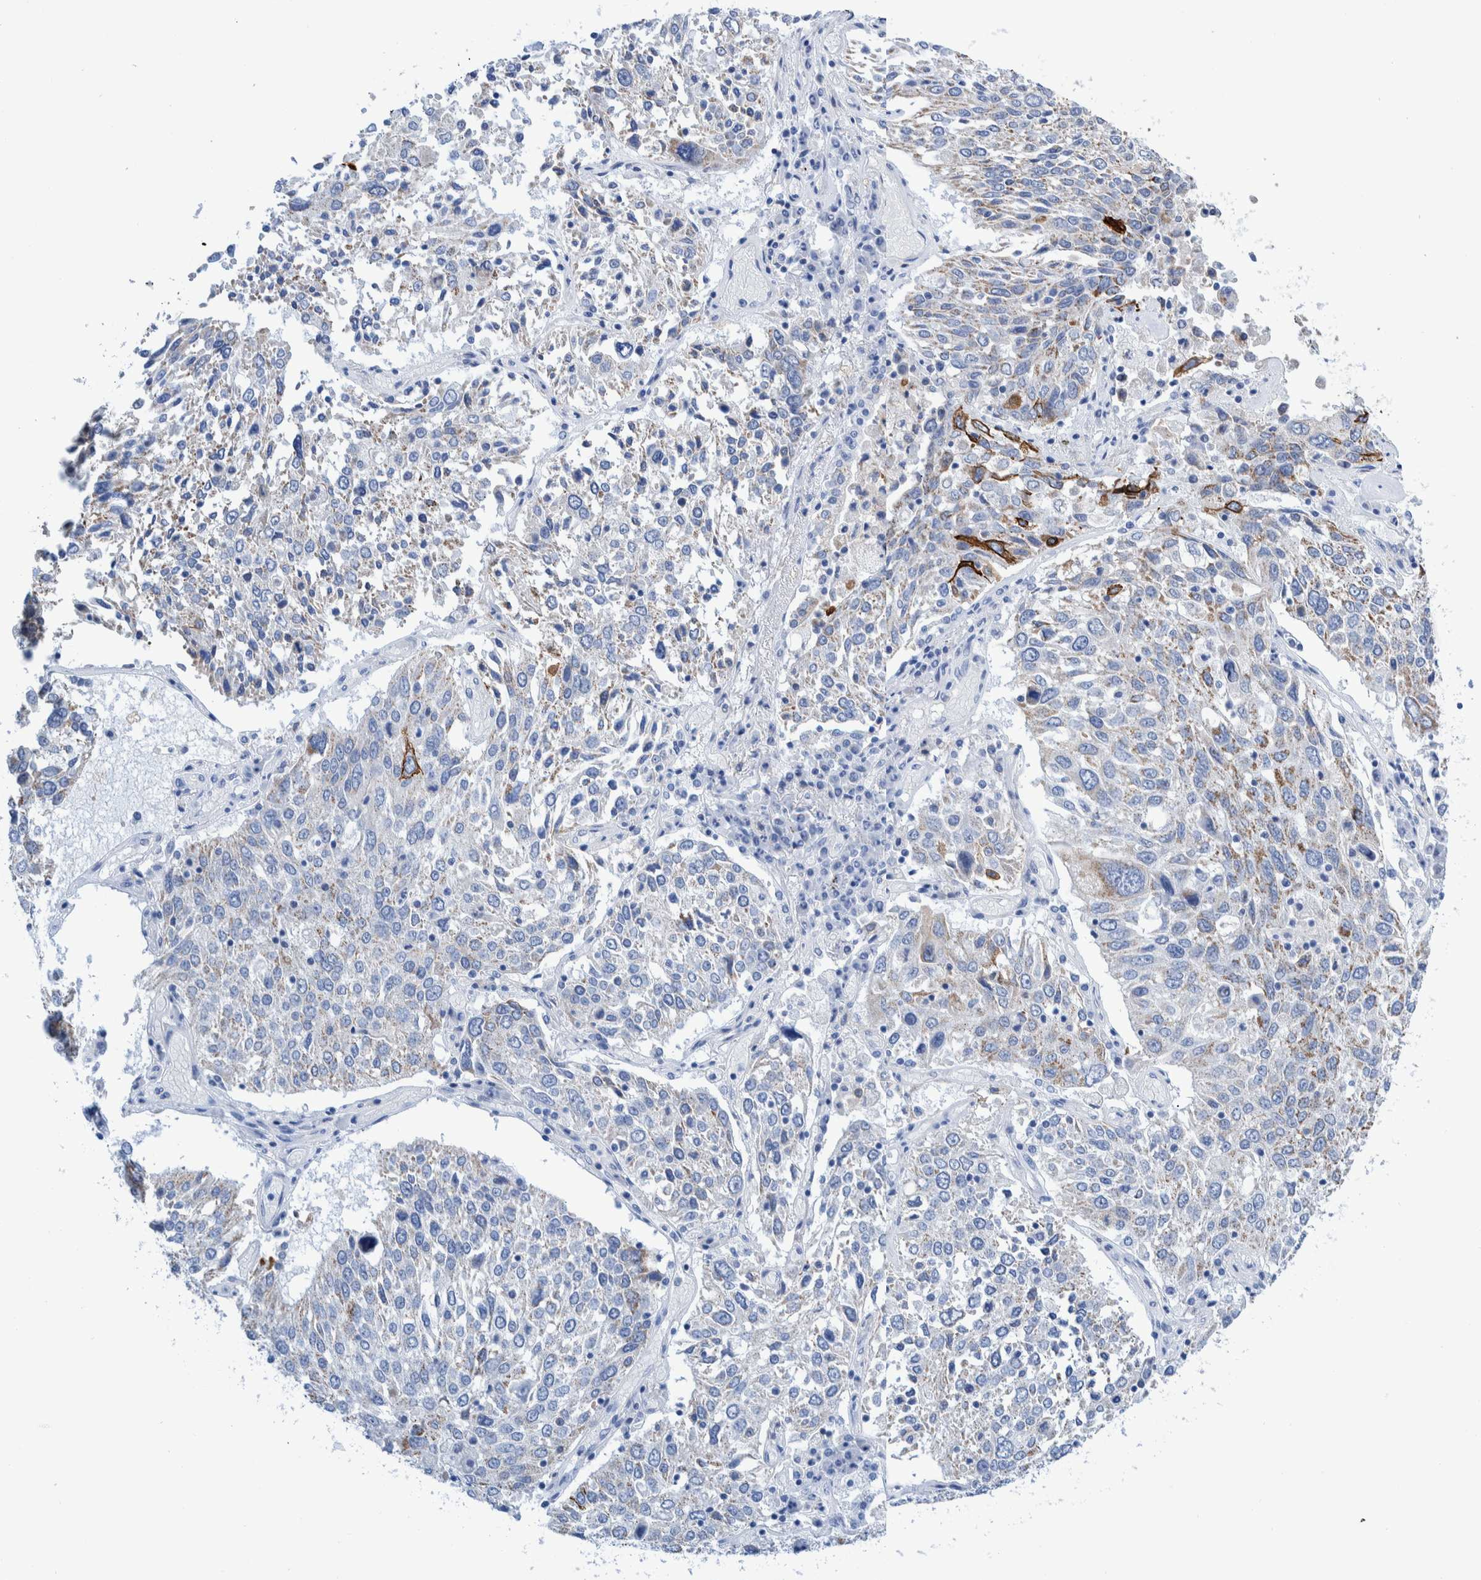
{"staining": {"intensity": "negative", "quantity": "none", "location": "none"}, "tissue": "lung cancer", "cell_type": "Tumor cells", "image_type": "cancer", "snomed": [{"axis": "morphology", "description": "Squamous cell carcinoma, NOS"}, {"axis": "topography", "description": "Lung"}], "caption": "This image is of squamous cell carcinoma (lung) stained with immunohistochemistry (IHC) to label a protein in brown with the nuclei are counter-stained blue. There is no positivity in tumor cells.", "gene": "KRT14", "patient": {"sex": "male", "age": 65}}